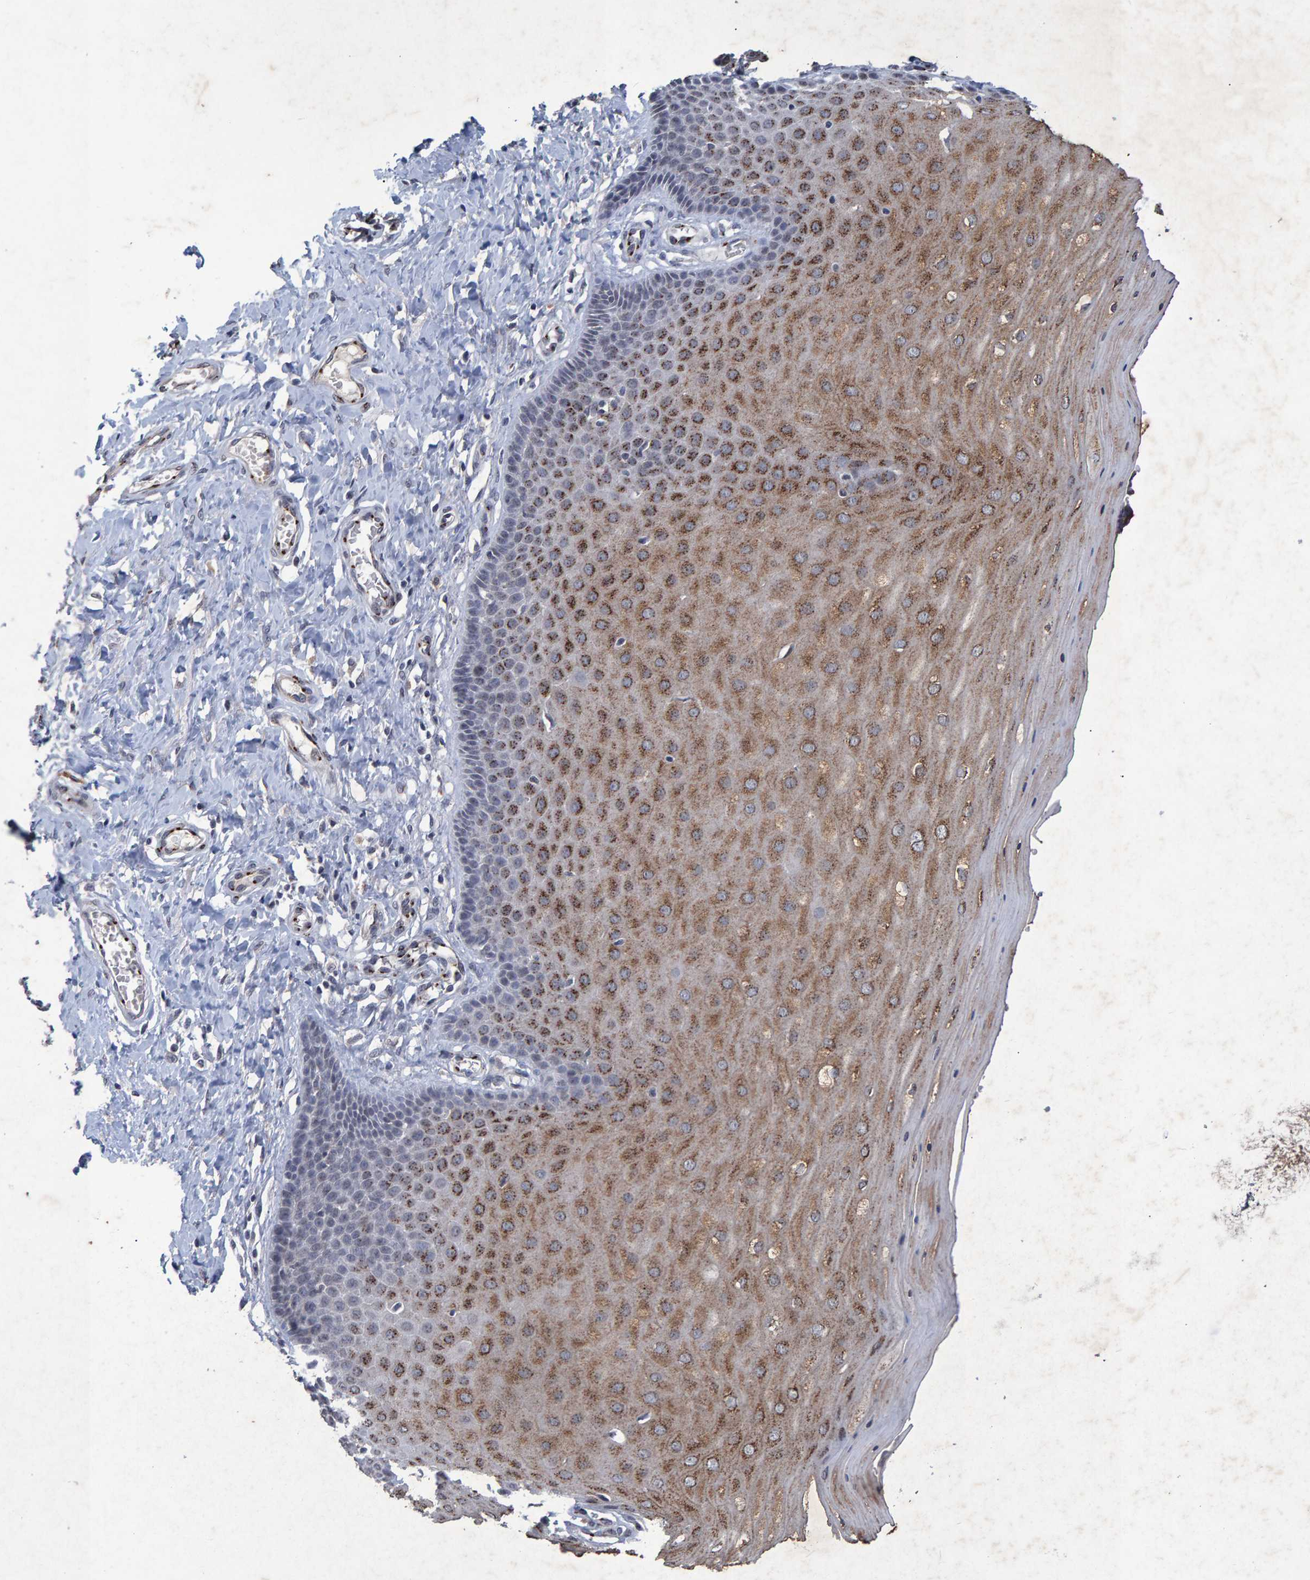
{"staining": {"intensity": "strong", "quantity": ">75%", "location": "cytoplasmic/membranous"}, "tissue": "cervix", "cell_type": "Glandular cells", "image_type": "normal", "snomed": [{"axis": "morphology", "description": "Normal tissue, NOS"}, {"axis": "topography", "description": "Cervix"}], "caption": "IHC histopathology image of normal cervix: cervix stained using immunohistochemistry reveals high levels of strong protein expression localized specifically in the cytoplasmic/membranous of glandular cells, appearing as a cytoplasmic/membranous brown color.", "gene": "GALC", "patient": {"sex": "female", "age": 55}}